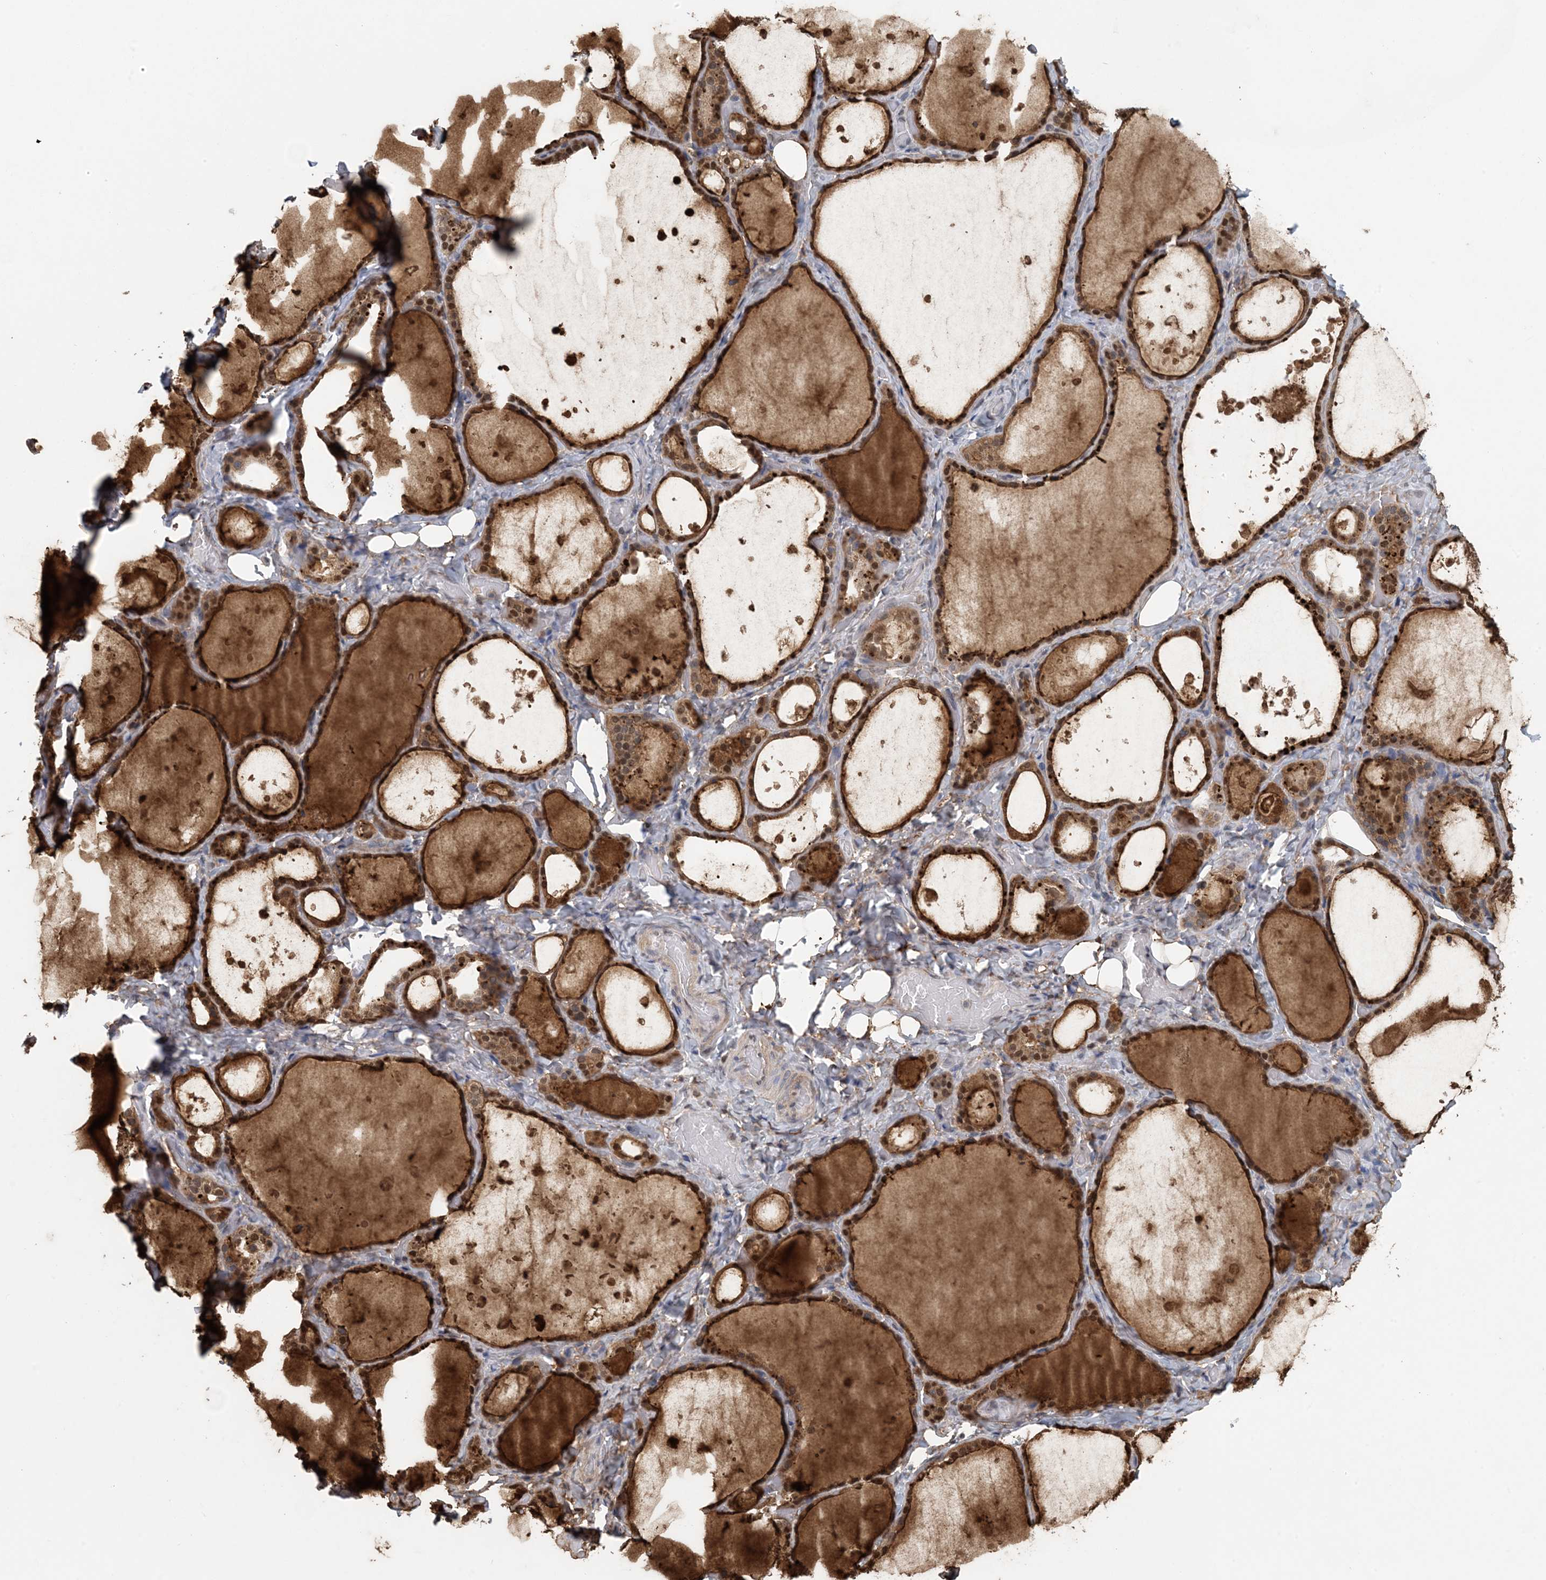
{"staining": {"intensity": "moderate", "quantity": ">75%", "location": "cytoplasmic/membranous,nuclear"}, "tissue": "thyroid gland", "cell_type": "Glandular cells", "image_type": "normal", "snomed": [{"axis": "morphology", "description": "Normal tissue, NOS"}, {"axis": "topography", "description": "Thyroid gland"}], "caption": "This is an image of IHC staining of benign thyroid gland, which shows moderate staining in the cytoplasmic/membranous,nuclear of glandular cells.", "gene": "HIKESHI", "patient": {"sex": "female", "age": 44}}